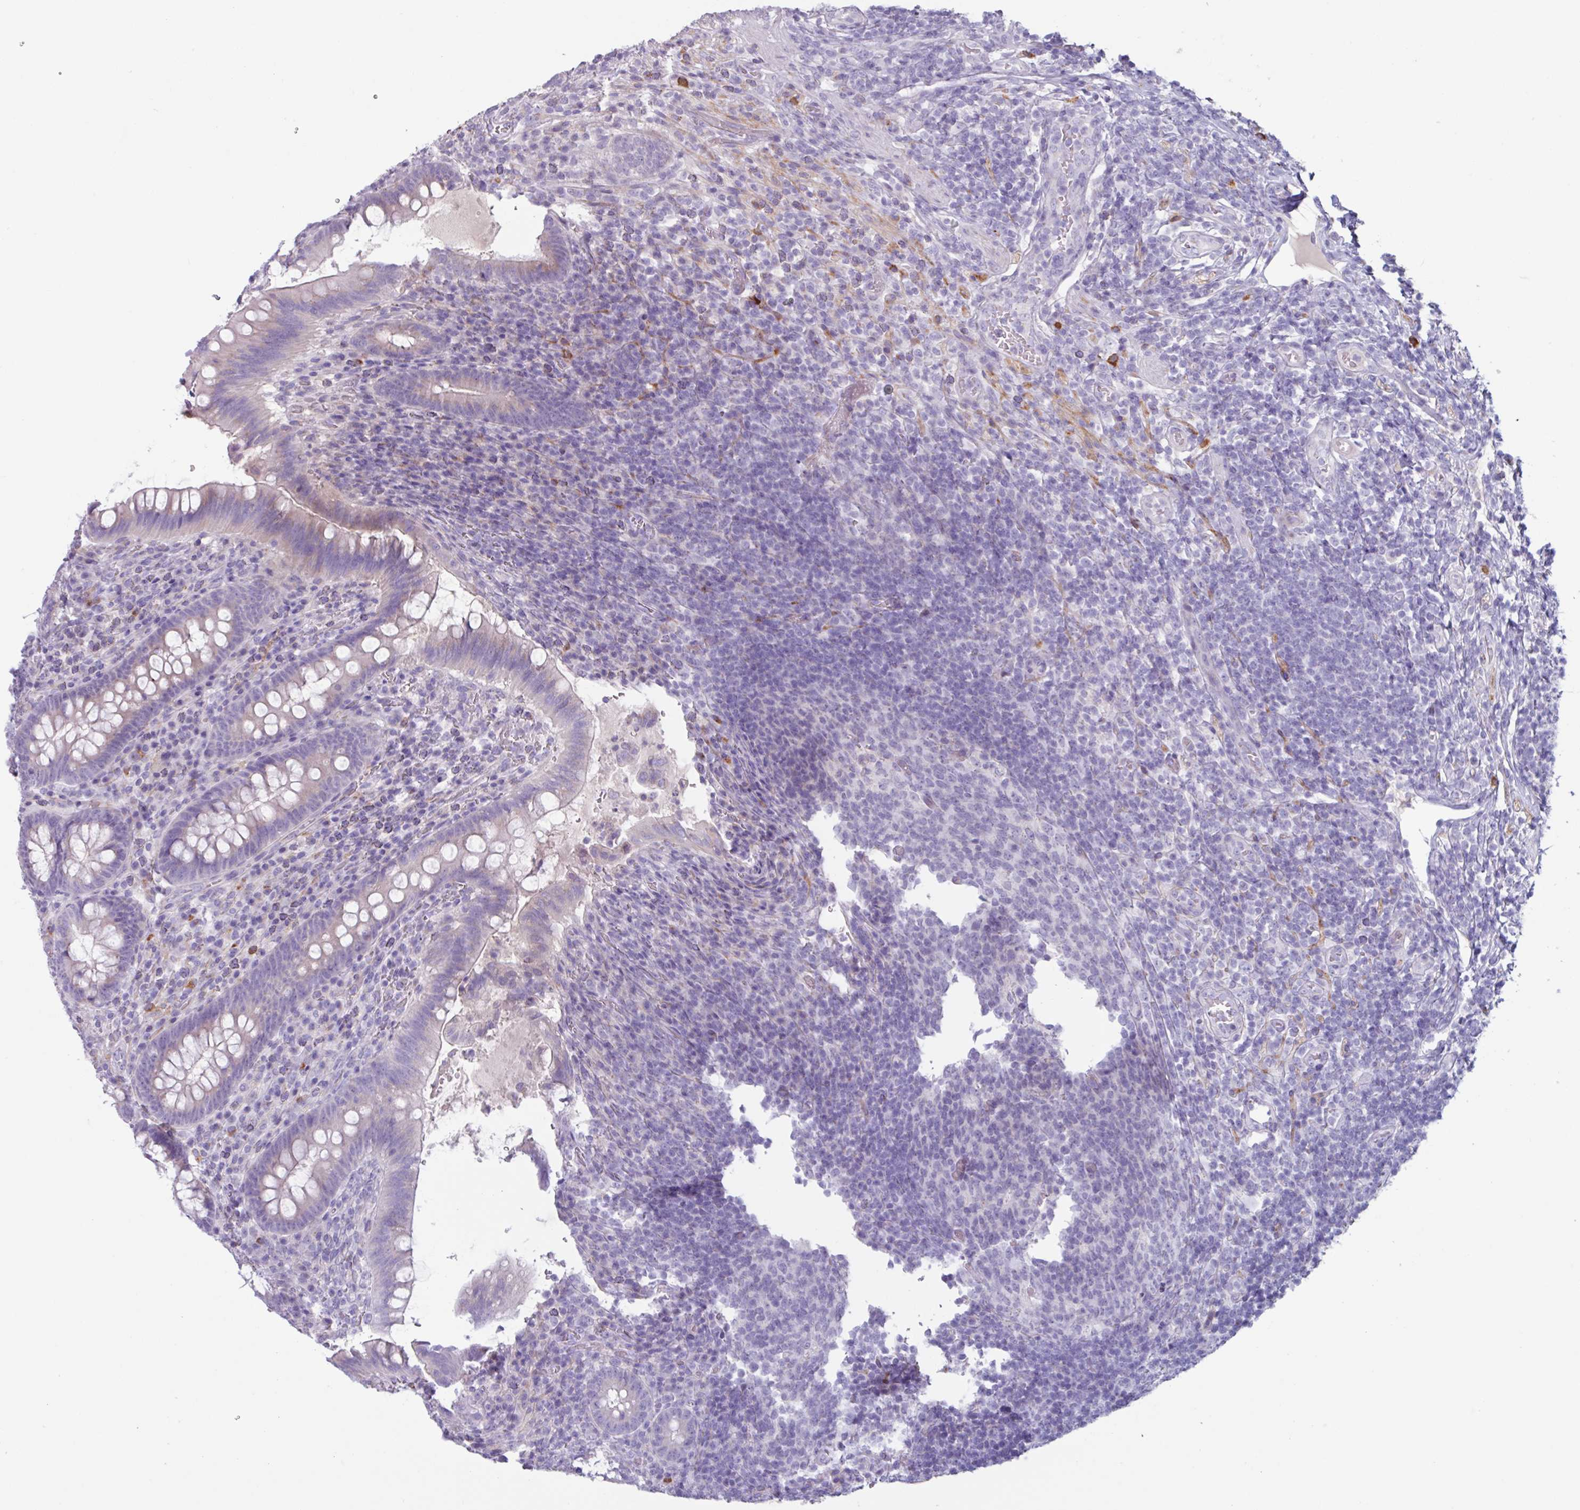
{"staining": {"intensity": "negative", "quantity": "none", "location": "none"}, "tissue": "appendix", "cell_type": "Glandular cells", "image_type": "normal", "snomed": [{"axis": "morphology", "description": "Normal tissue, NOS"}, {"axis": "topography", "description": "Appendix"}], "caption": "Human appendix stained for a protein using IHC reveals no expression in glandular cells.", "gene": "ADGRE1", "patient": {"sex": "female", "age": 43}}